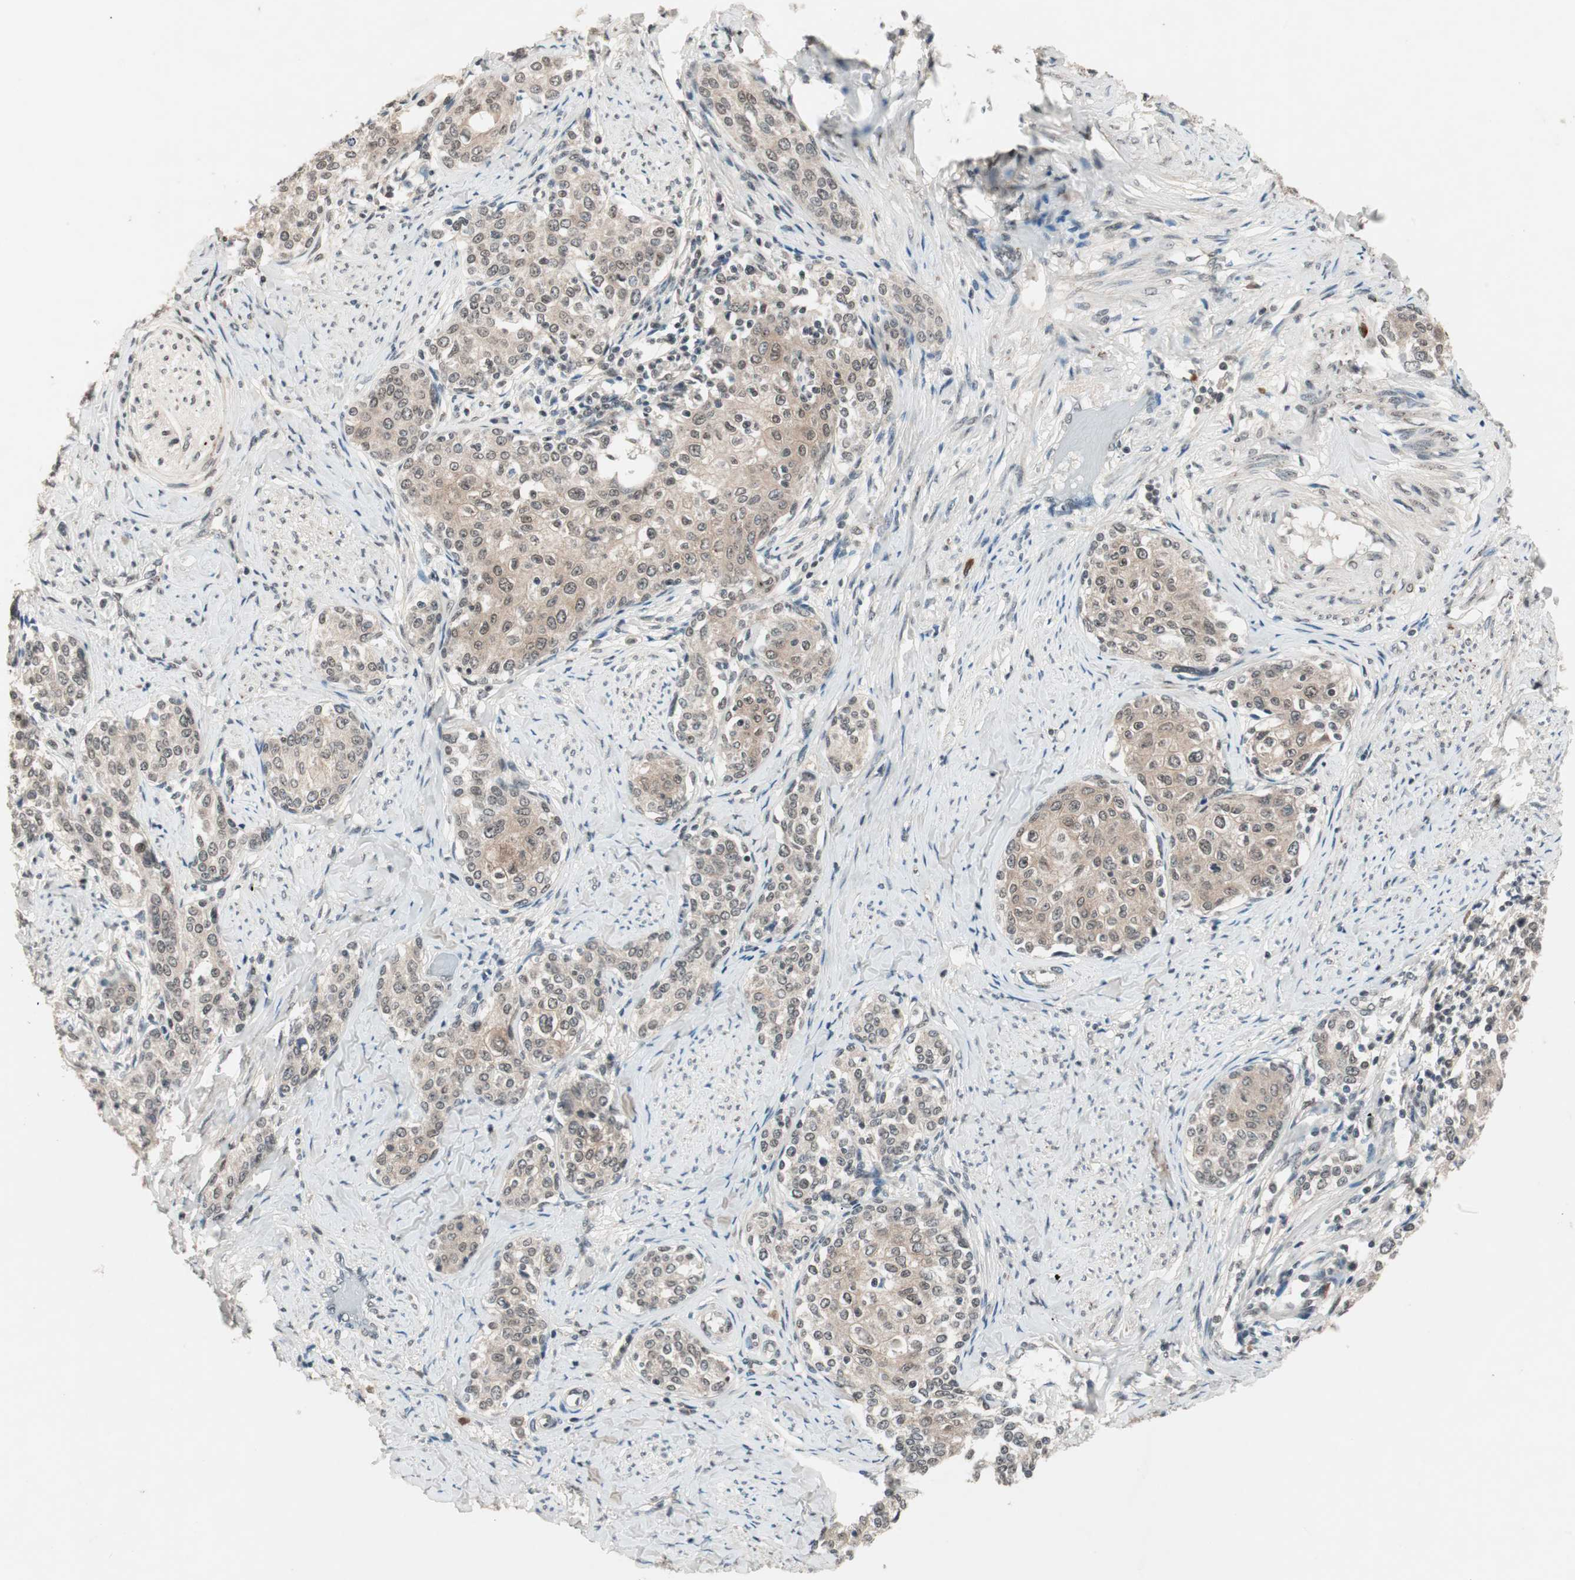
{"staining": {"intensity": "weak", "quantity": ">75%", "location": "cytoplasmic/membranous"}, "tissue": "cervical cancer", "cell_type": "Tumor cells", "image_type": "cancer", "snomed": [{"axis": "morphology", "description": "Squamous cell carcinoma, NOS"}, {"axis": "morphology", "description": "Adenocarcinoma, NOS"}, {"axis": "topography", "description": "Cervix"}], "caption": "Squamous cell carcinoma (cervical) stained with IHC shows weak cytoplasmic/membranous positivity in approximately >75% of tumor cells.", "gene": "NFRKB", "patient": {"sex": "female", "age": 52}}